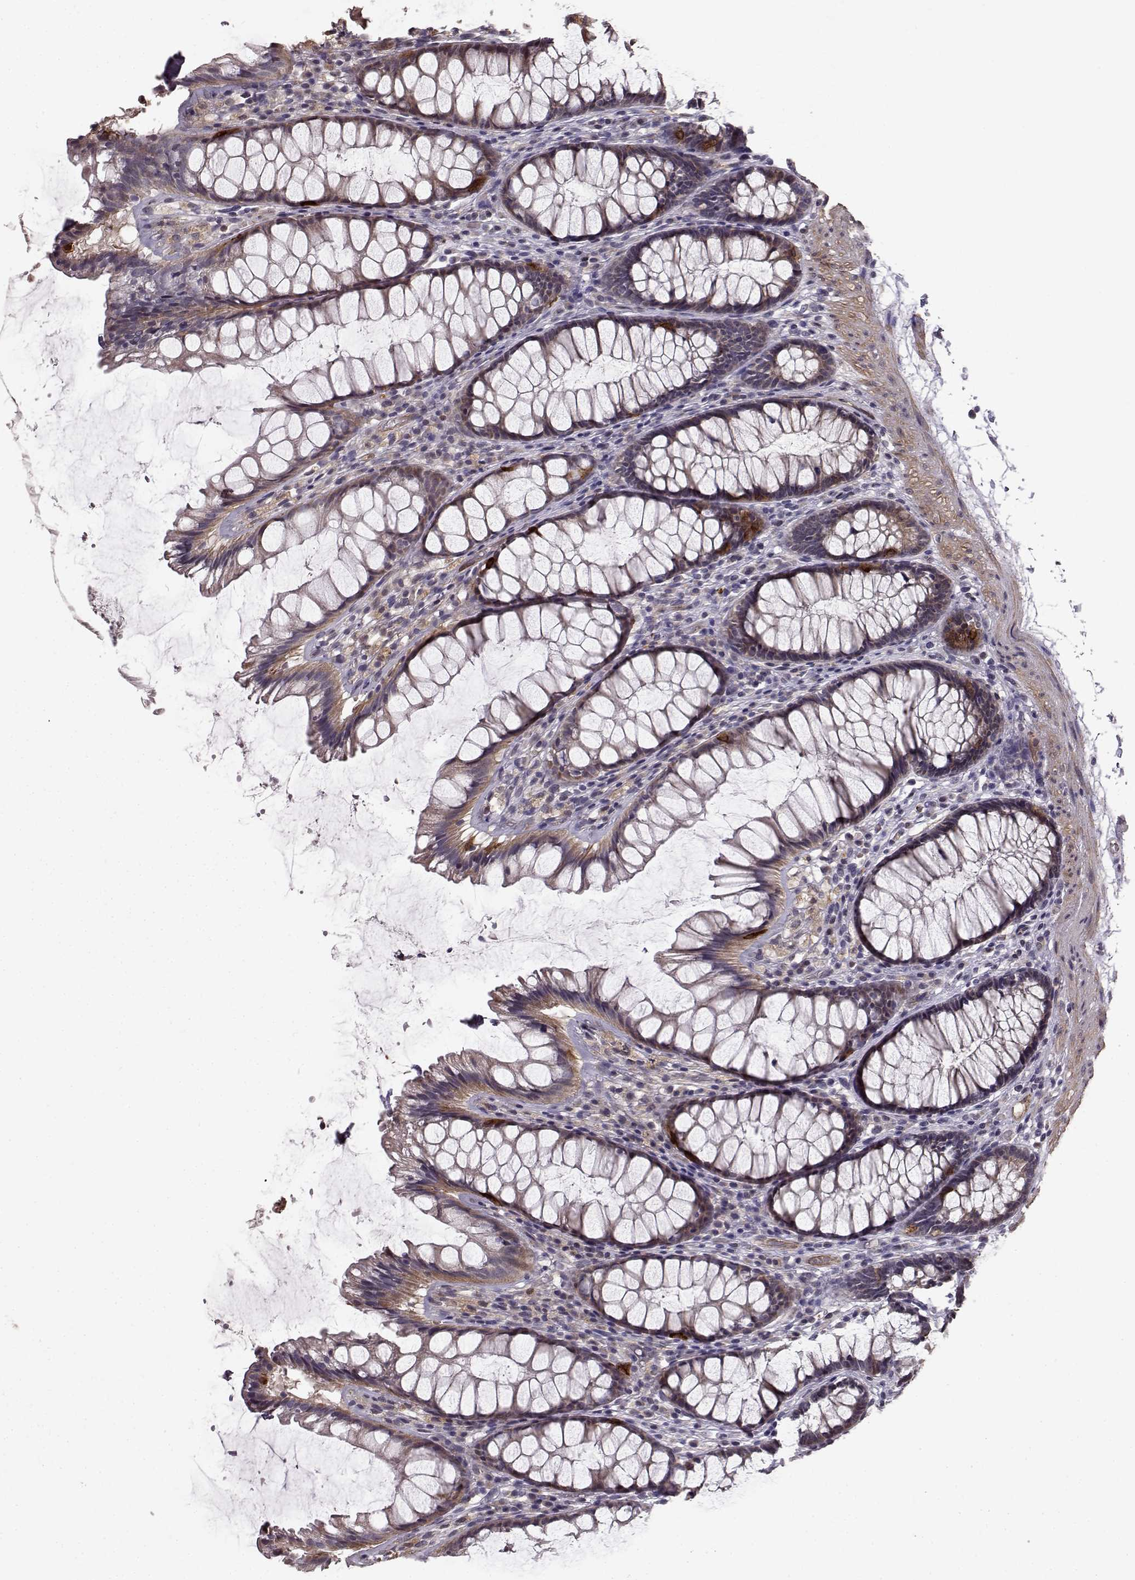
{"staining": {"intensity": "weak", "quantity": ">75%", "location": "cytoplasmic/membranous"}, "tissue": "rectum", "cell_type": "Glandular cells", "image_type": "normal", "snomed": [{"axis": "morphology", "description": "Normal tissue, NOS"}, {"axis": "topography", "description": "Rectum"}], "caption": "Immunohistochemistry of unremarkable human rectum demonstrates low levels of weak cytoplasmic/membranous positivity in about >75% of glandular cells. (Brightfield microscopy of DAB IHC at high magnification).", "gene": "BACH2", "patient": {"sex": "male", "age": 72}}